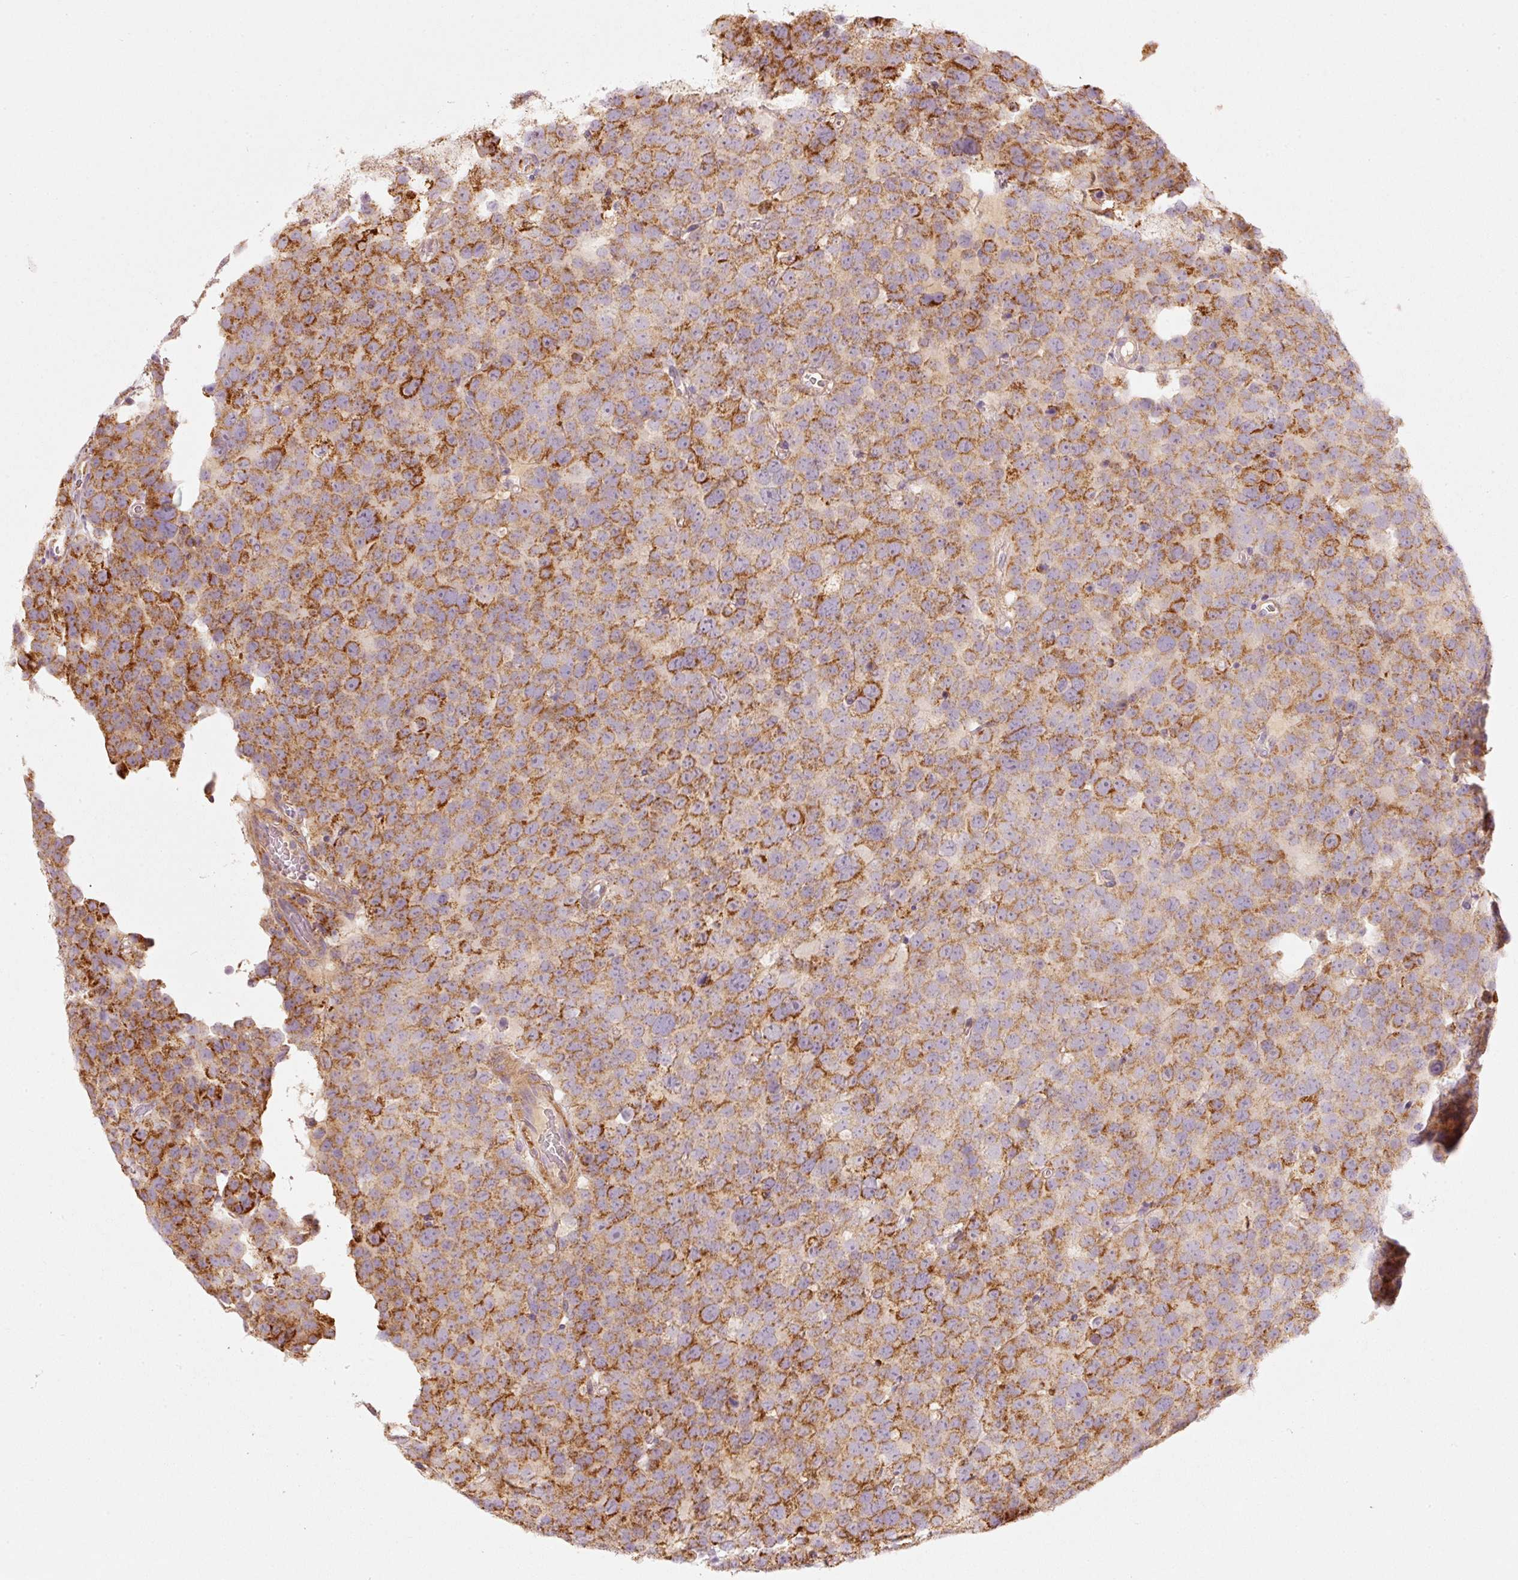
{"staining": {"intensity": "moderate", "quantity": ">75%", "location": "cytoplasmic/membranous"}, "tissue": "testis cancer", "cell_type": "Tumor cells", "image_type": "cancer", "snomed": [{"axis": "morphology", "description": "Seminoma, NOS"}, {"axis": "topography", "description": "Testis"}], "caption": "Testis cancer was stained to show a protein in brown. There is medium levels of moderate cytoplasmic/membranous staining in approximately >75% of tumor cells. The staining was performed using DAB to visualize the protein expression in brown, while the nuclei were stained in blue with hematoxylin (Magnification: 20x).", "gene": "C17orf98", "patient": {"sex": "male", "age": 71}}